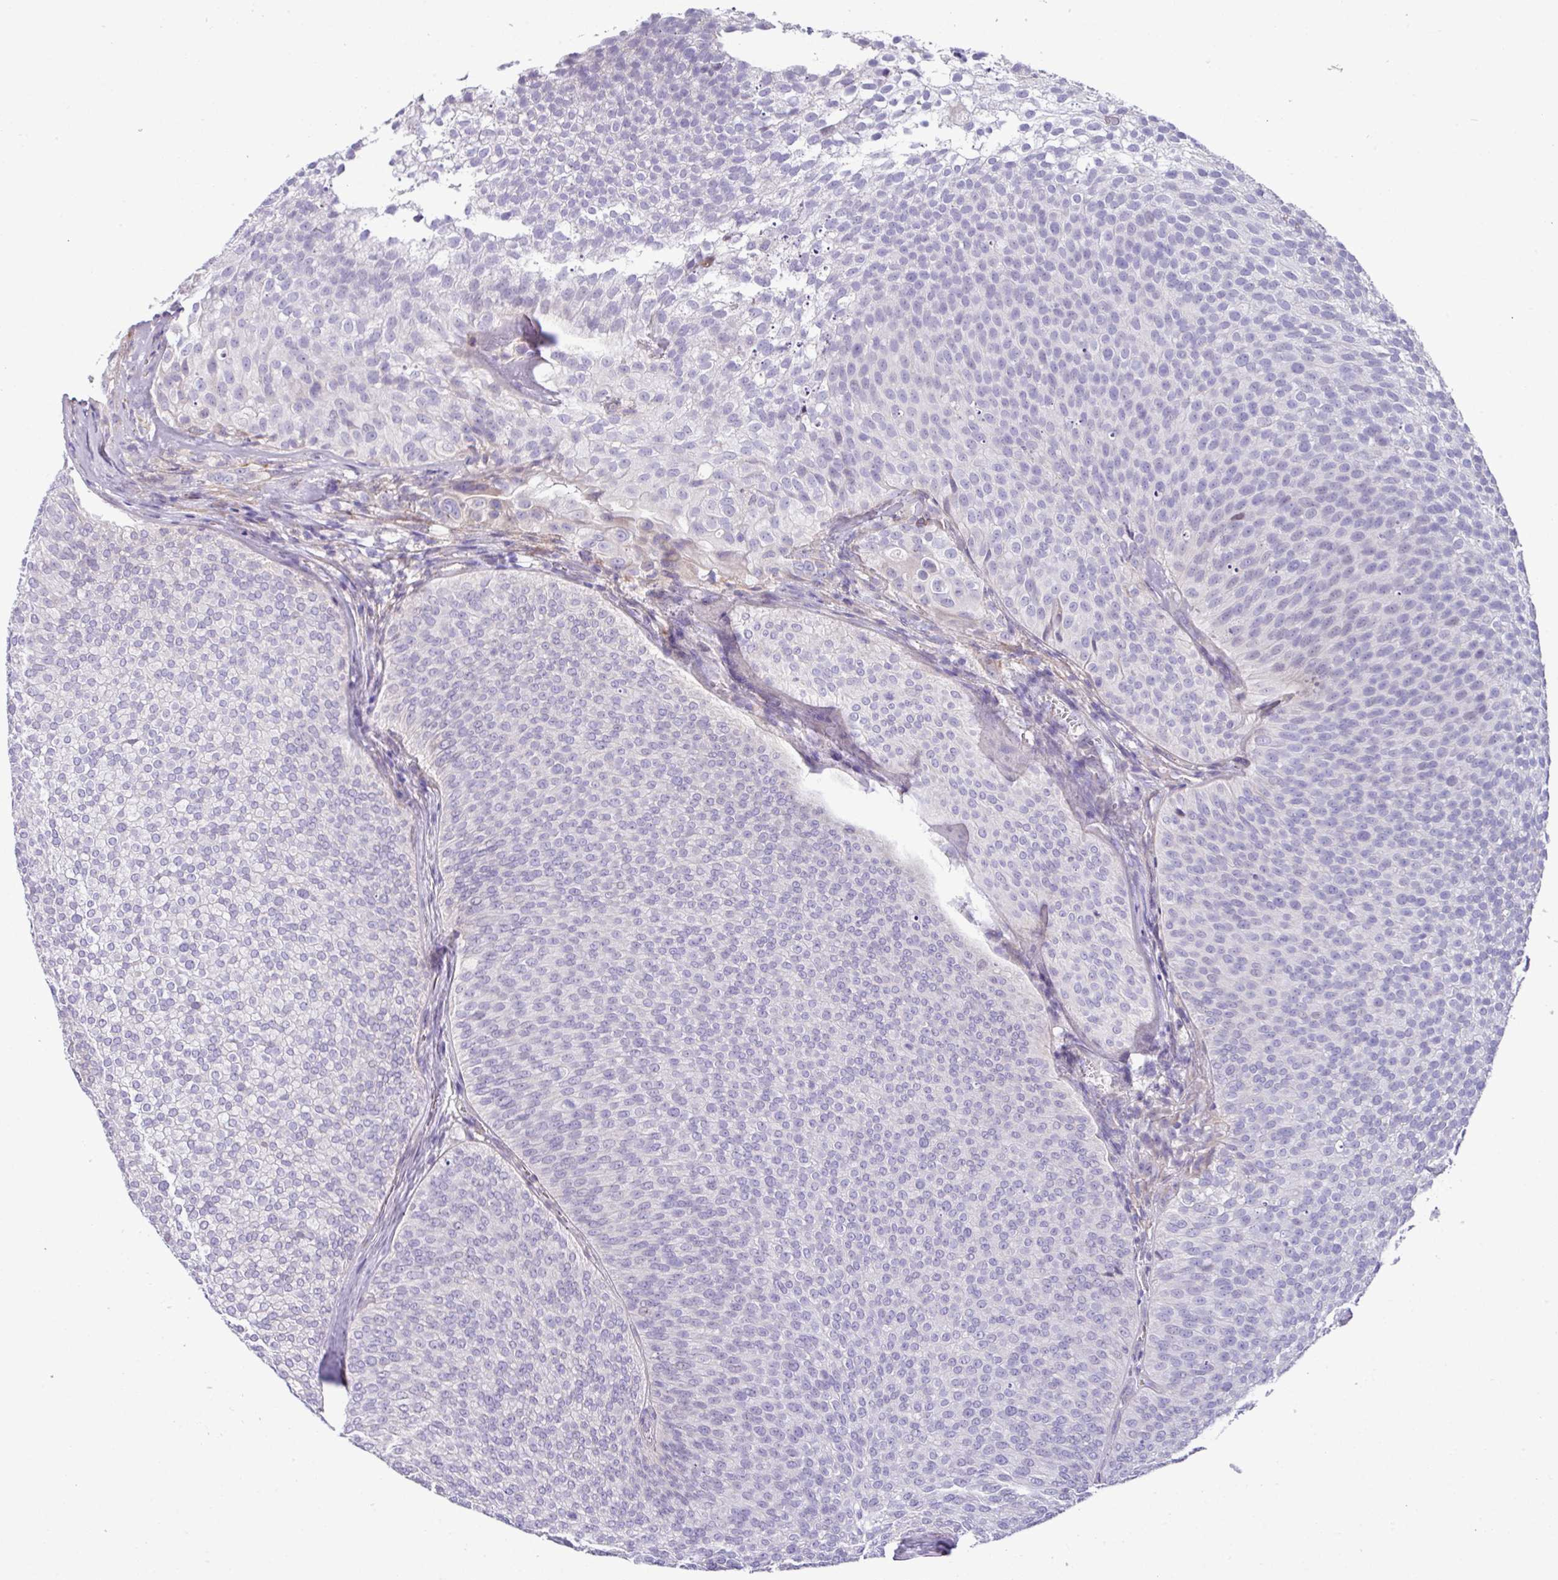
{"staining": {"intensity": "negative", "quantity": "none", "location": "none"}, "tissue": "urothelial cancer", "cell_type": "Tumor cells", "image_type": "cancer", "snomed": [{"axis": "morphology", "description": "Urothelial carcinoma, Low grade"}, {"axis": "topography", "description": "Urinary bladder"}], "caption": "Immunohistochemistry (IHC) of urothelial cancer demonstrates no positivity in tumor cells. (Immunohistochemistry (IHC), brightfield microscopy, high magnification).", "gene": "IRGC", "patient": {"sex": "male", "age": 91}}